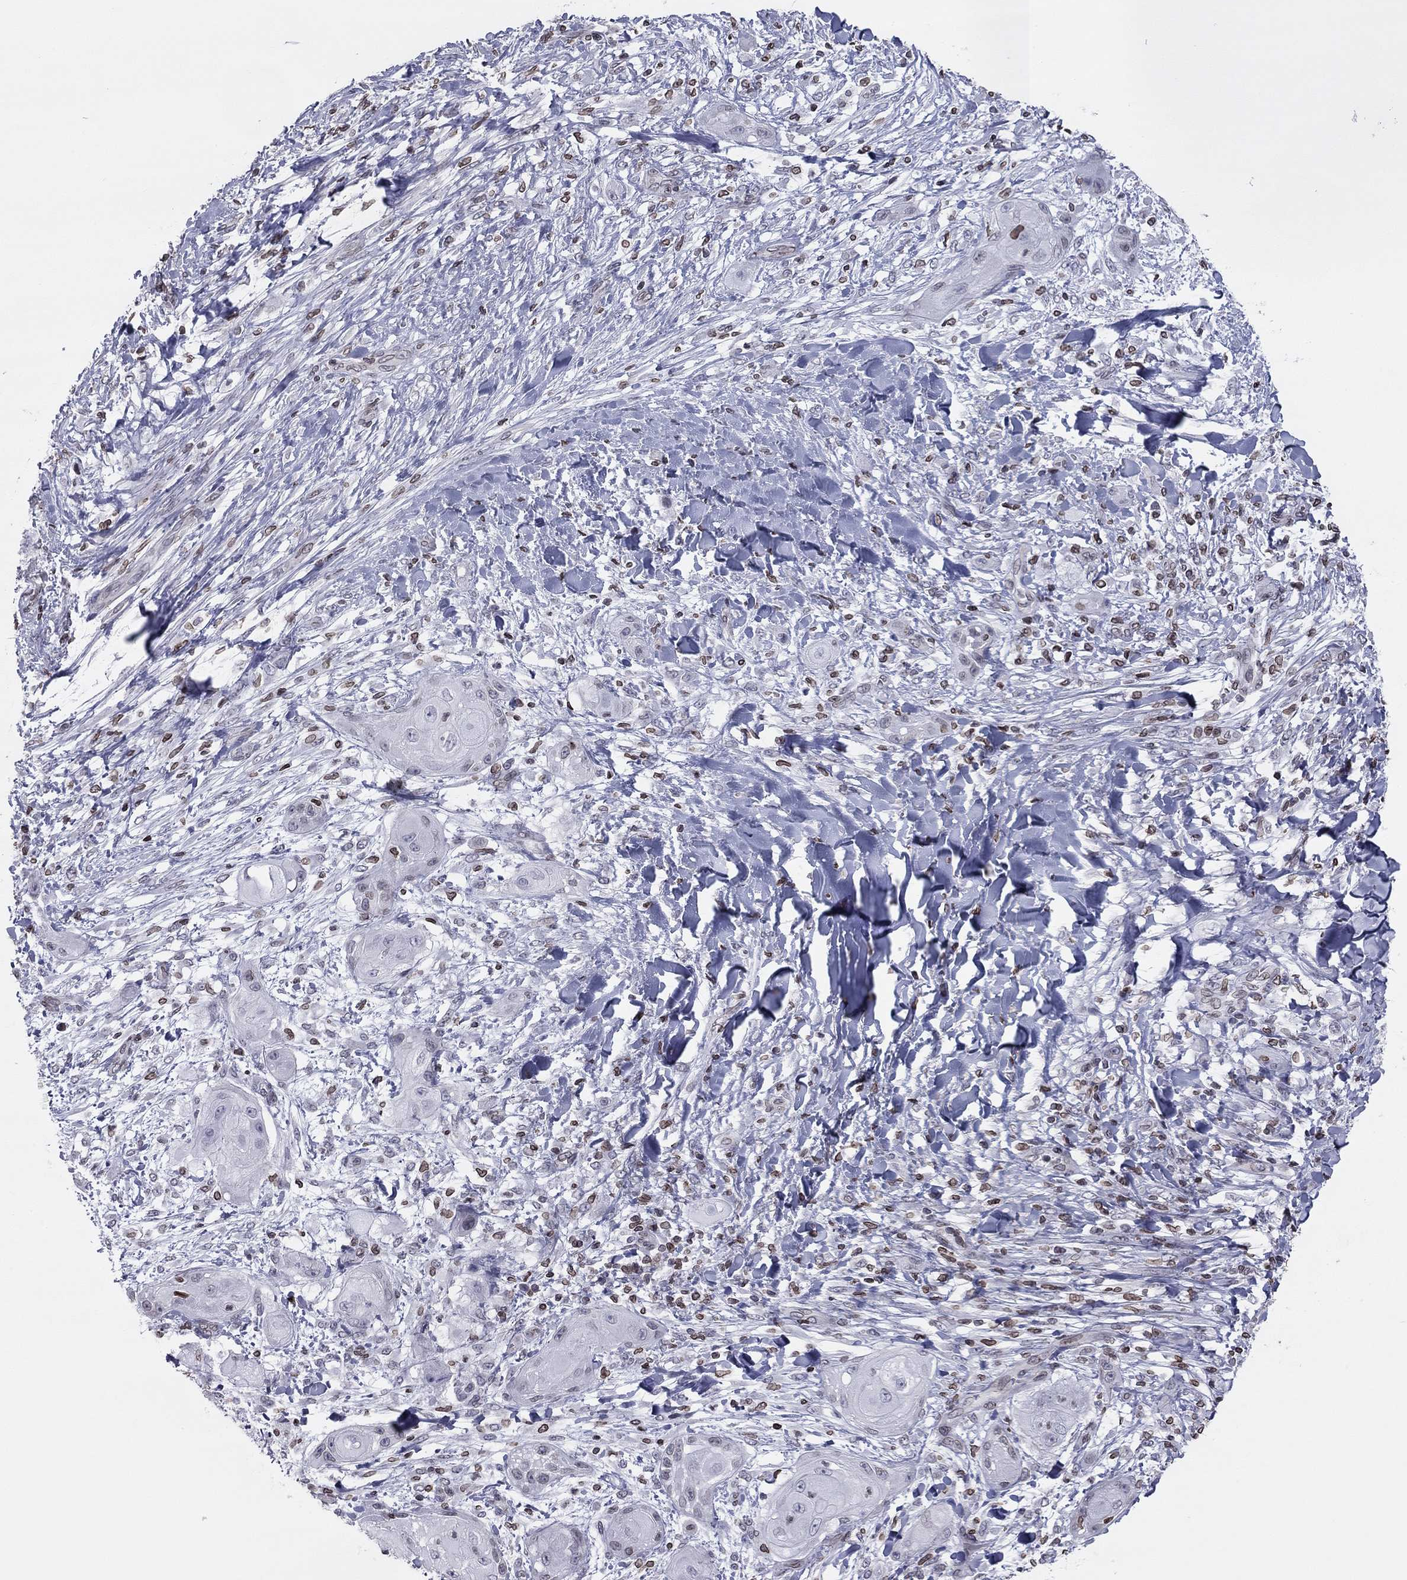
{"staining": {"intensity": "negative", "quantity": "none", "location": "none"}, "tissue": "skin cancer", "cell_type": "Tumor cells", "image_type": "cancer", "snomed": [{"axis": "morphology", "description": "Squamous cell carcinoma, NOS"}, {"axis": "topography", "description": "Skin"}], "caption": "Photomicrograph shows no protein expression in tumor cells of skin cancer (squamous cell carcinoma) tissue.", "gene": "ESPL1", "patient": {"sex": "male", "age": 62}}